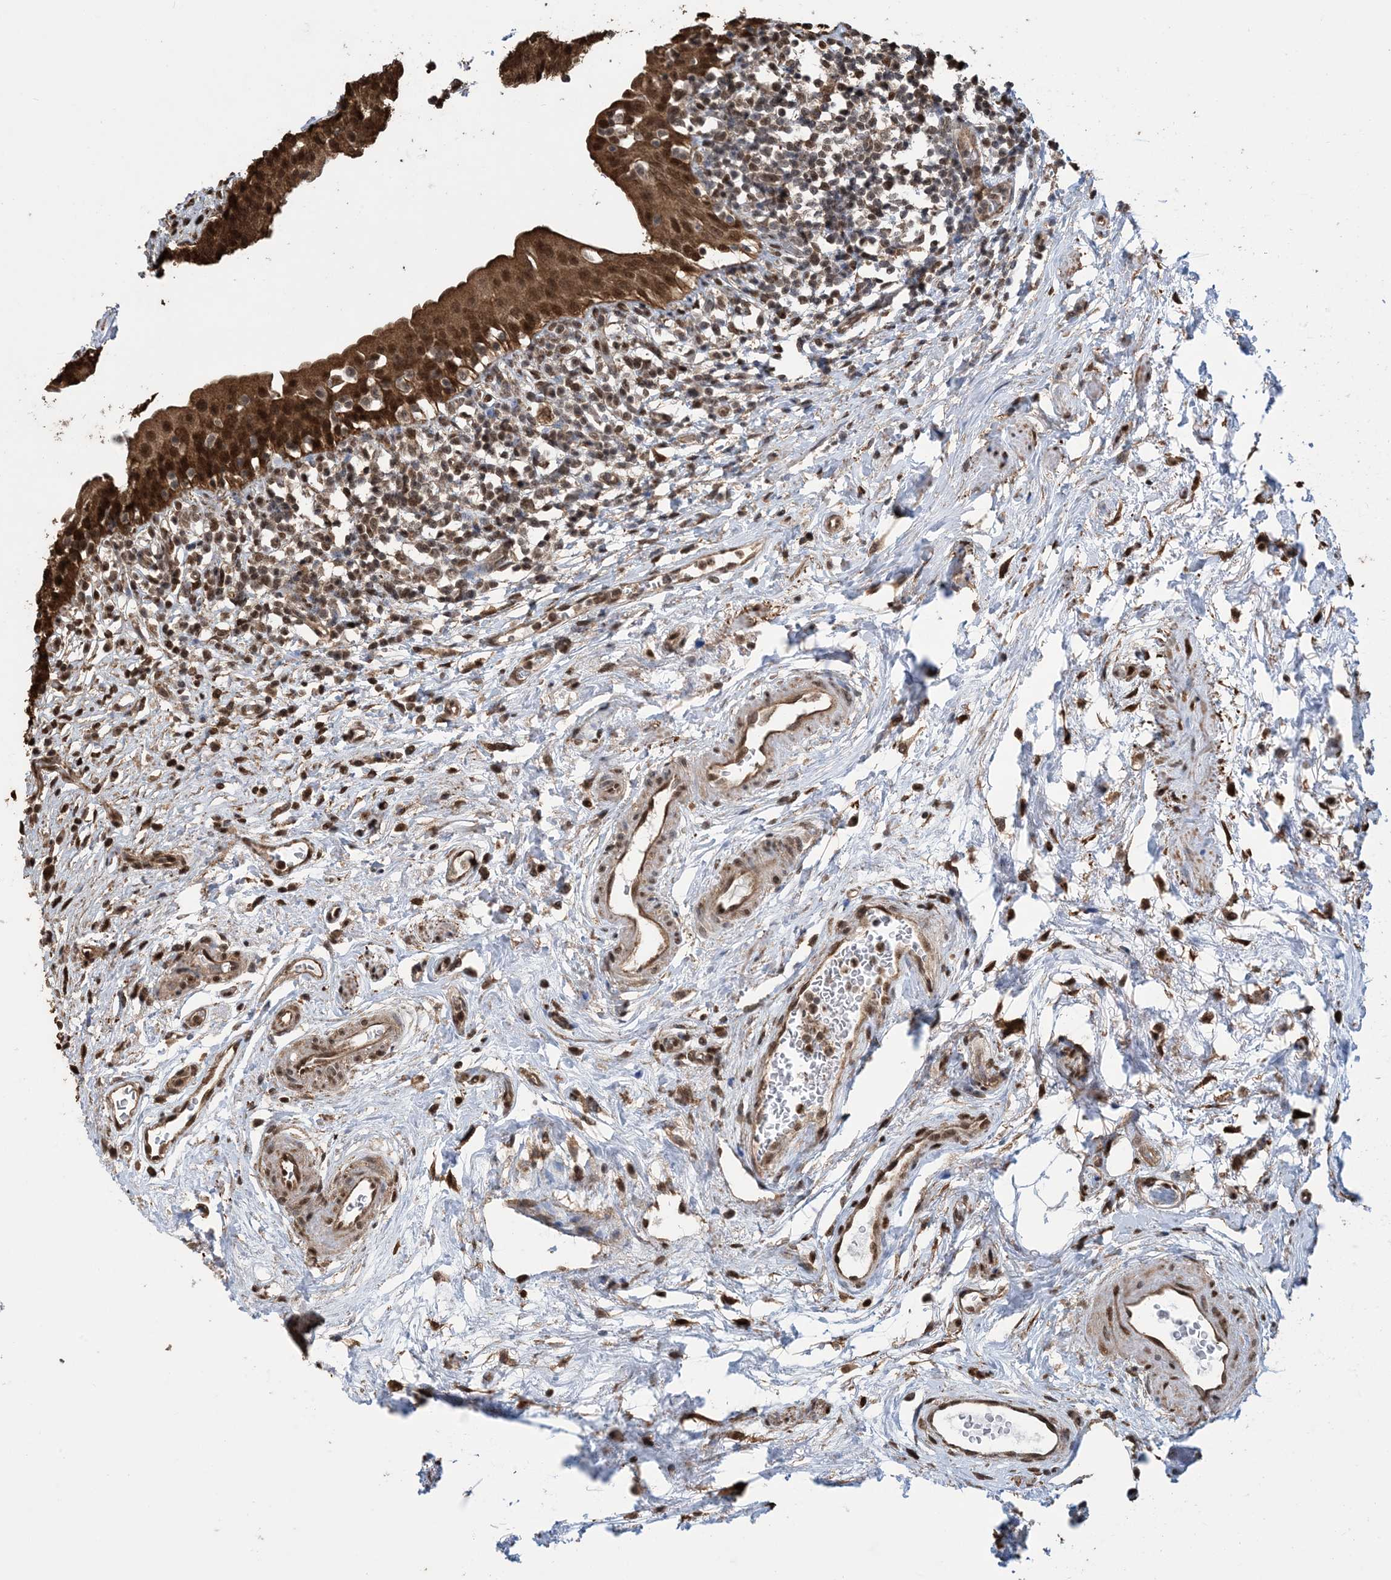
{"staining": {"intensity": "strong", "quantity": ">75%", "location": "cytoplasmic/membranous,nuclear"}, "tissue": "urinary bladder", "cell_type": "Urothelial cells", "image_type": "normal", "snomed": [{"axis": "morphology", "description": "Normal tissue, NOS"}, {"axis": "topography", "description": "Urinary bladder"}], "caption": "Protein expression analysis of unremarkable urinary bladder demonstrates strong cytoplasmic/membranous,nuclear expression in about >75% of urothelial cells. The staining was performed using DAB, with brown indicating positive protein expression. Nuclei are stained blue with hematoxylin.", "gene": "HSPA1A", "patient": {"sex": "male", "age": 83}}